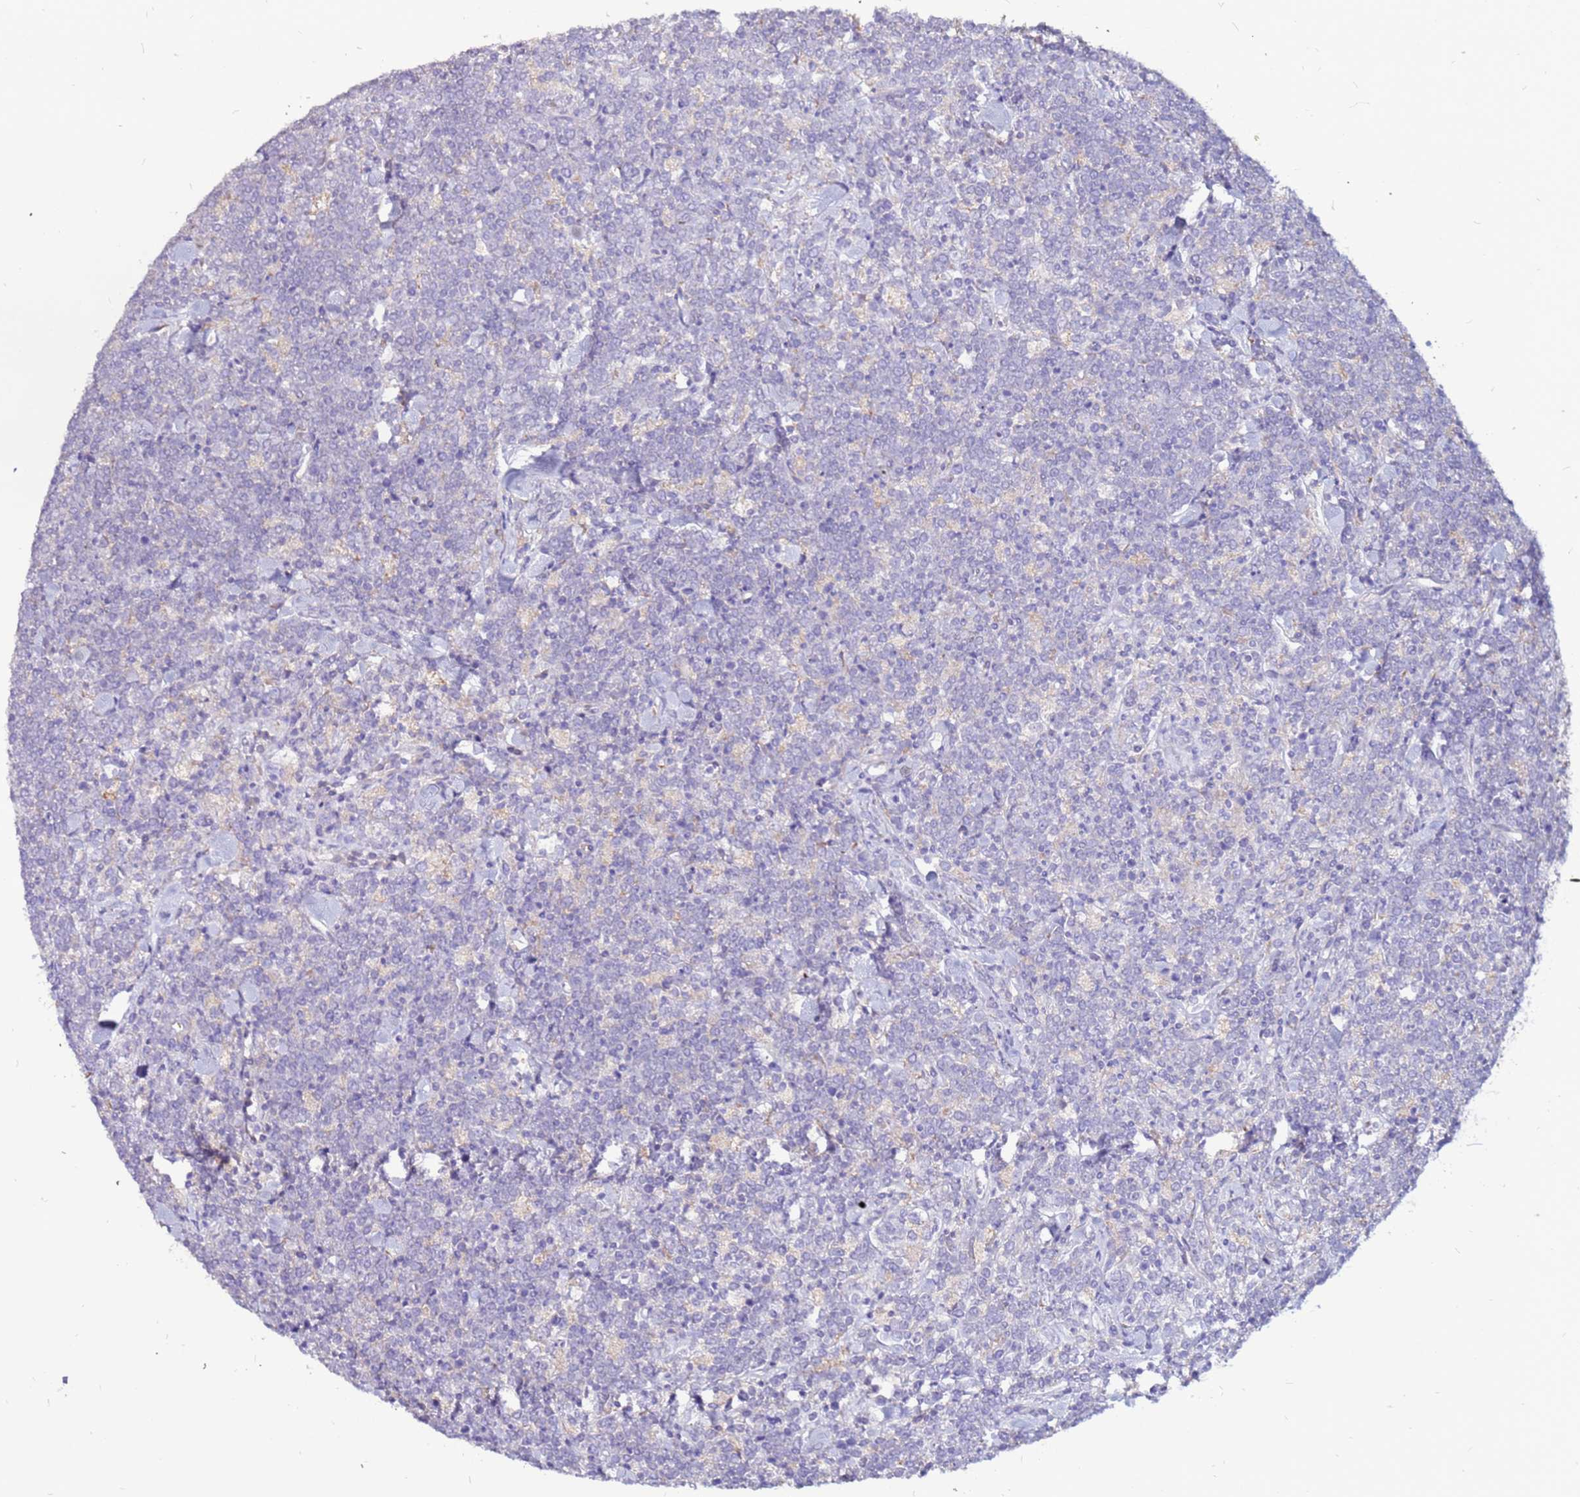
{"staining": {"intensity": "negative", "quantity": "none", "location": "none"}, "tissue": "lymphoma", "cell_type": "Tumor cells", "image_type": "cancer", "snomed": [{"axis": "morphology", "description": "Malignant lymphoma, non-Hodgkin's type, High grade"}, {"axis": "topography", "description": "Small intestine"}], "caption": "Immunohistochemistry histopathology image of neoplastic tissue: human lymphoma stained with DAB reveals no significant protein positivity in tumor cells.", "gene": "SLC44A3", "patient": {"sex": "male", "age": 8}}